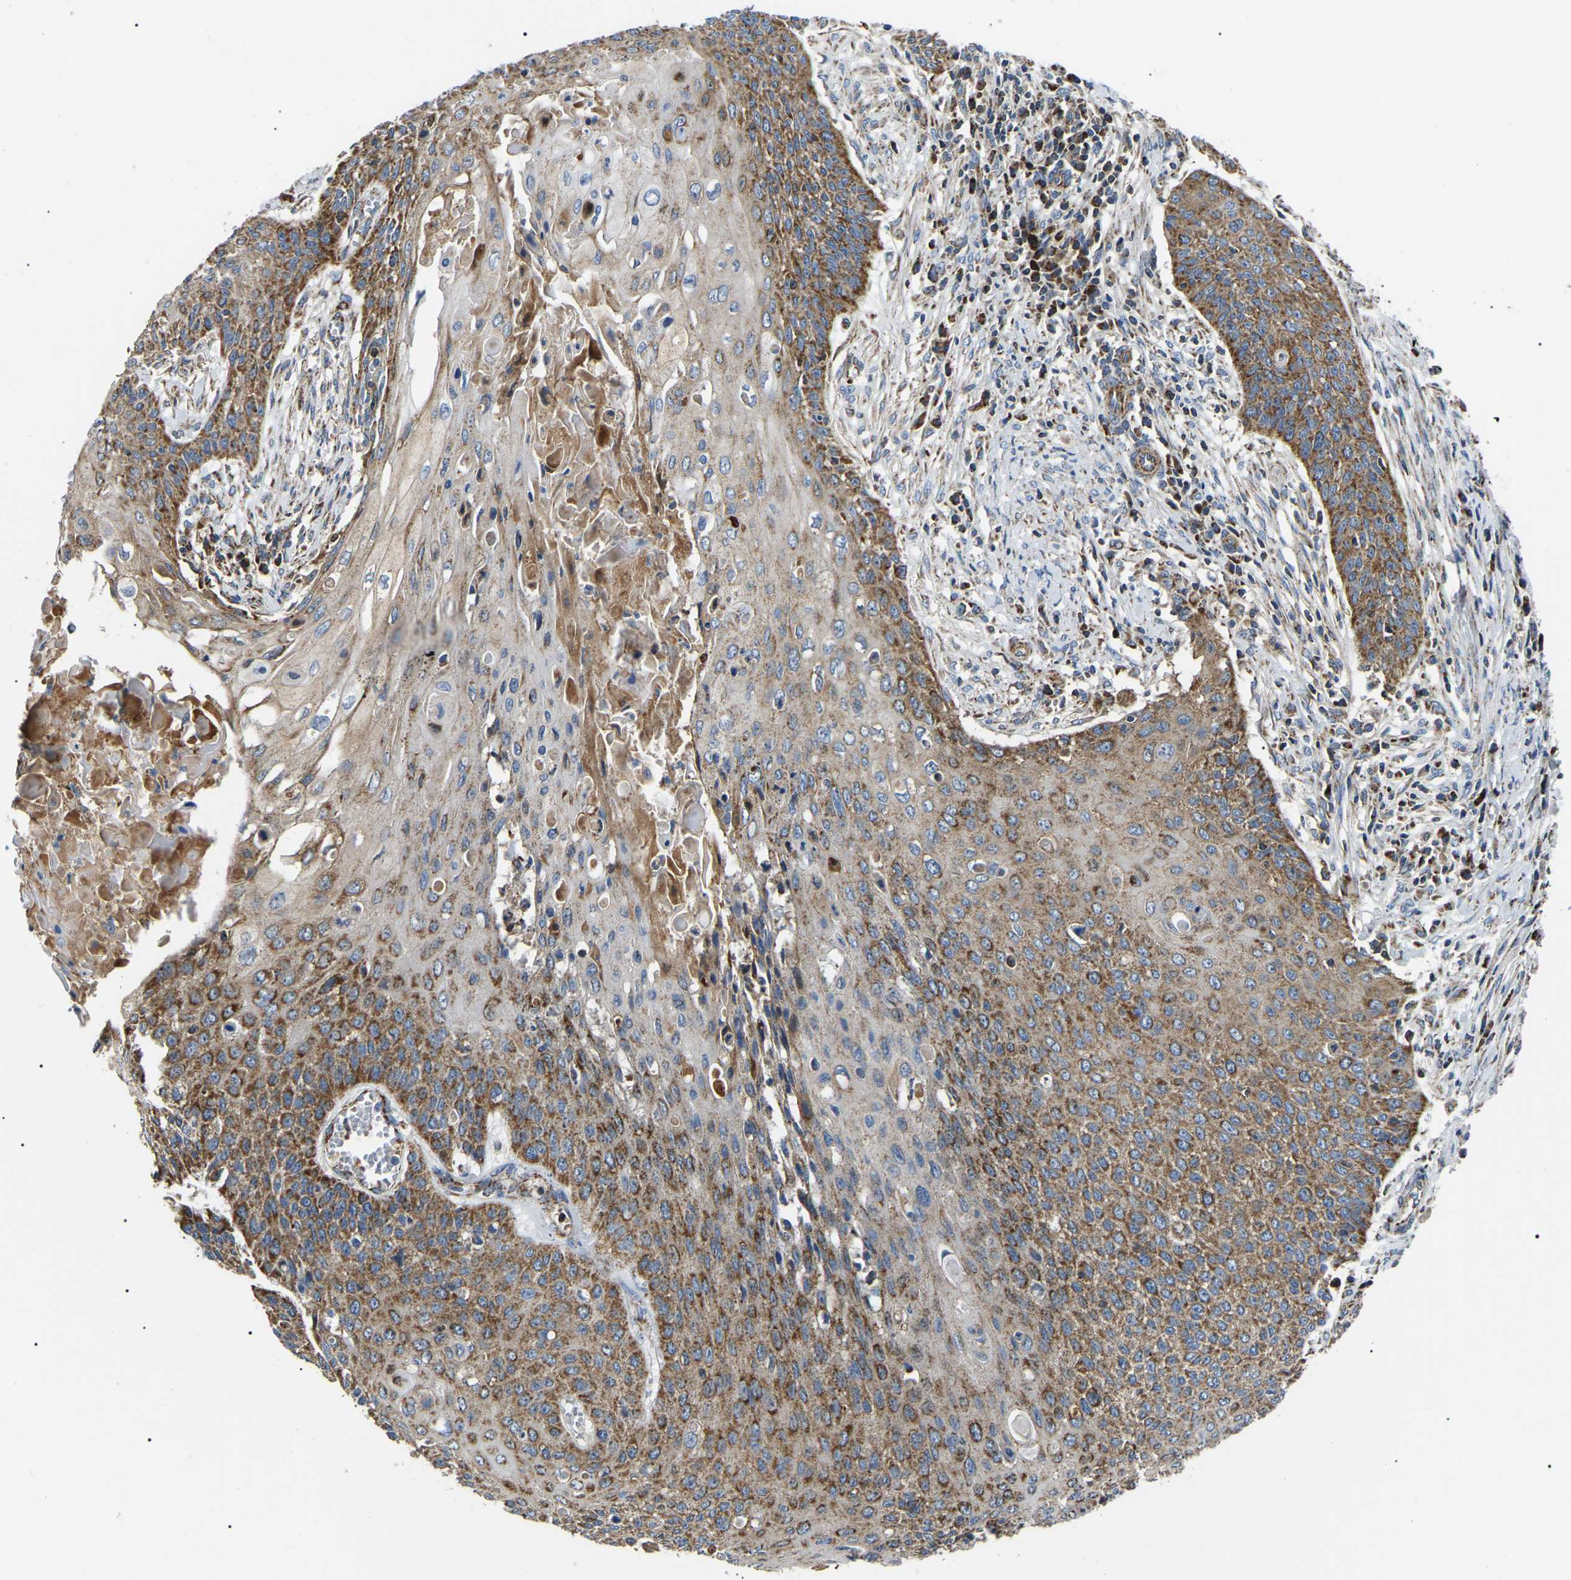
{"staining": {"intensity": "moderate", "quantity": ">75%", "location": "cytoplasmic/membranous"}, "tissue": "cervical cancer", "cell_type": "Tumor cells", "image_type": "cancer", "snomed": [{"axis": "morphology", "description": "Squamous cell carcinoma, NOS"}, {"axis": "topography", "description": "Cervix"}], "caption": "Immunohistochemistry (DAB) staining of cervical cancer shows moderate cytoplasmic/membranous protein staining in about >75% of tumor cells.", "gene": "PPM1E", "patient": {"sex": "female", "age": 39}}